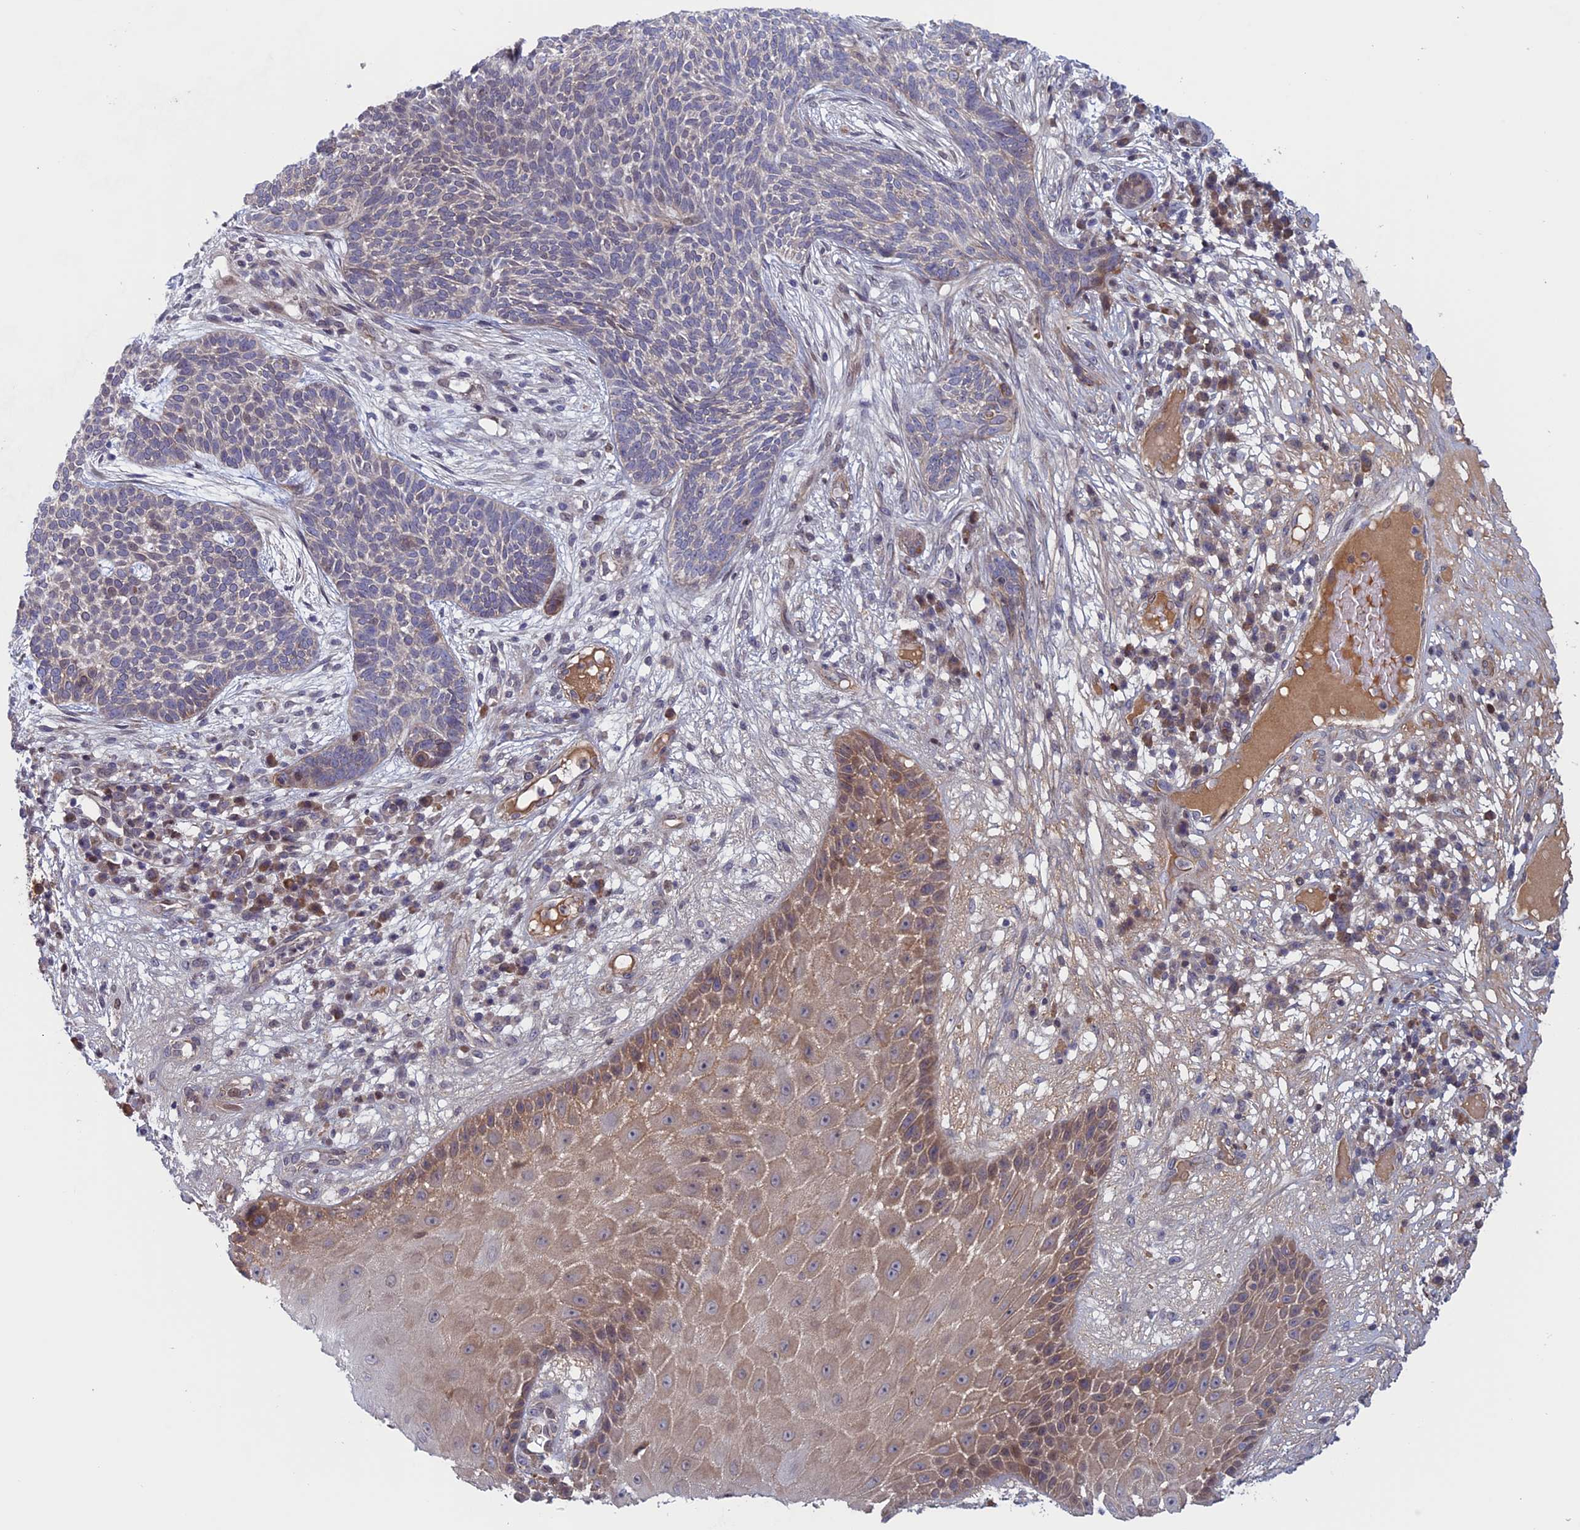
{"staining": {"intensity": "moderate", "quantity": "<25%", "location": "cytoplasmic/membranous"}, "tissue": "skin cancer", "cell_type": "Tumor cells", "image_type": "cancer", "snomed": [{"axis": "morphology", "description": "Normal tissue, NOS"}, {"axis": "morphology", "description": "Basal cell carcinoma"}, {"axis": "topography", "description": "Skin"}], "caption": "A photomicrograph of human skin basal cell carcinoma stained for a protein exhibits moderate cytoplasmic/membranous brown staining in tumor cells.", "gene": "FADS1", "patient": {"sex": "male", "age": 64}}